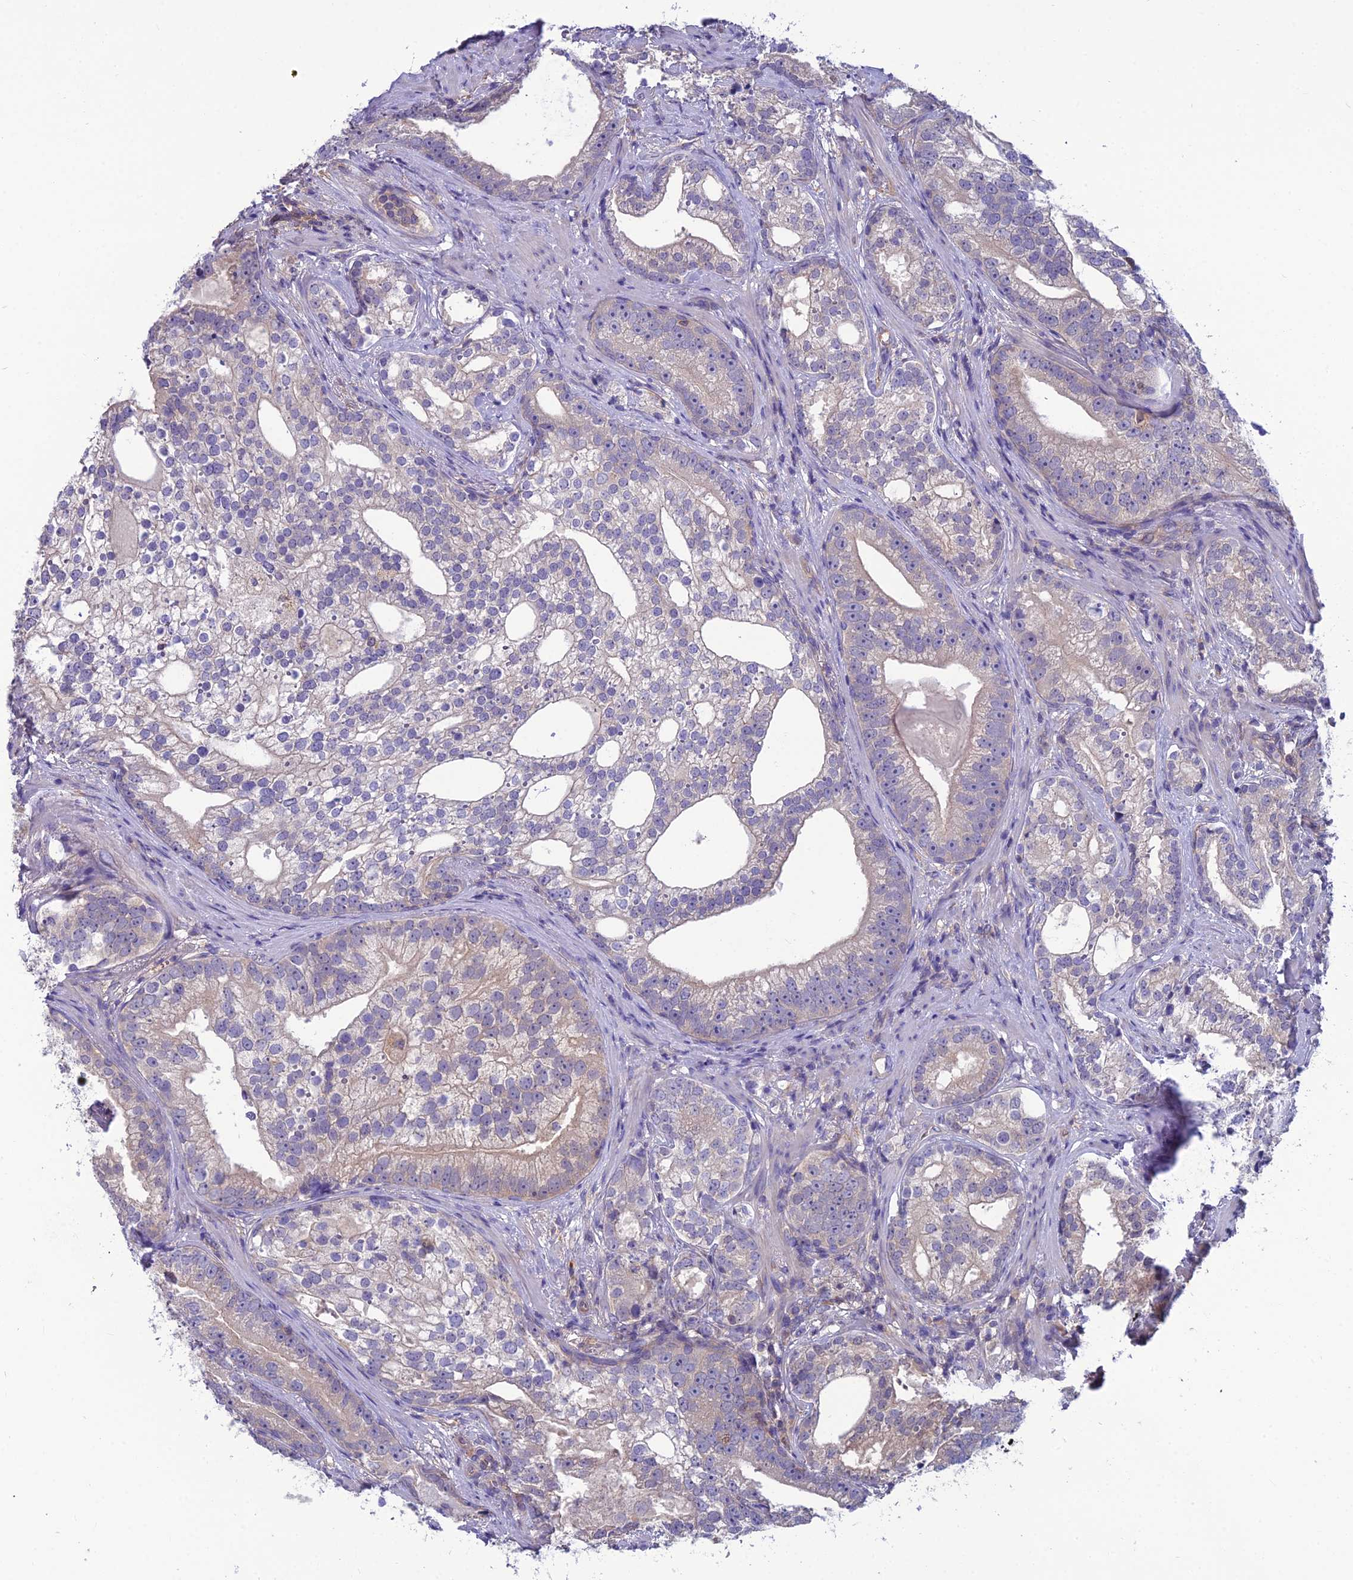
{"staining": {"intensity": "negative", "quantity": "none", "location": "none"}, "tissue": "prostate cancer", "cell_type": "Tumor cells", "image_type": "cancer", "snomed": [{"axis": "morphology", "description": "Adenocarcinoma, High grade"}, {"axis": "topography", "description": "Prostate"}], "caption": "Immunohistochemistry (IHC) photomicrograph of neoplastic tissue: human adenocarcinoma (high-grade) (prostate) stained with DAB (3,3'-diaminobenzidine) reveals no significant protein expression in tumor cells.", "gene": "MVD", "patient": {"sex": "male", "age": 75}}